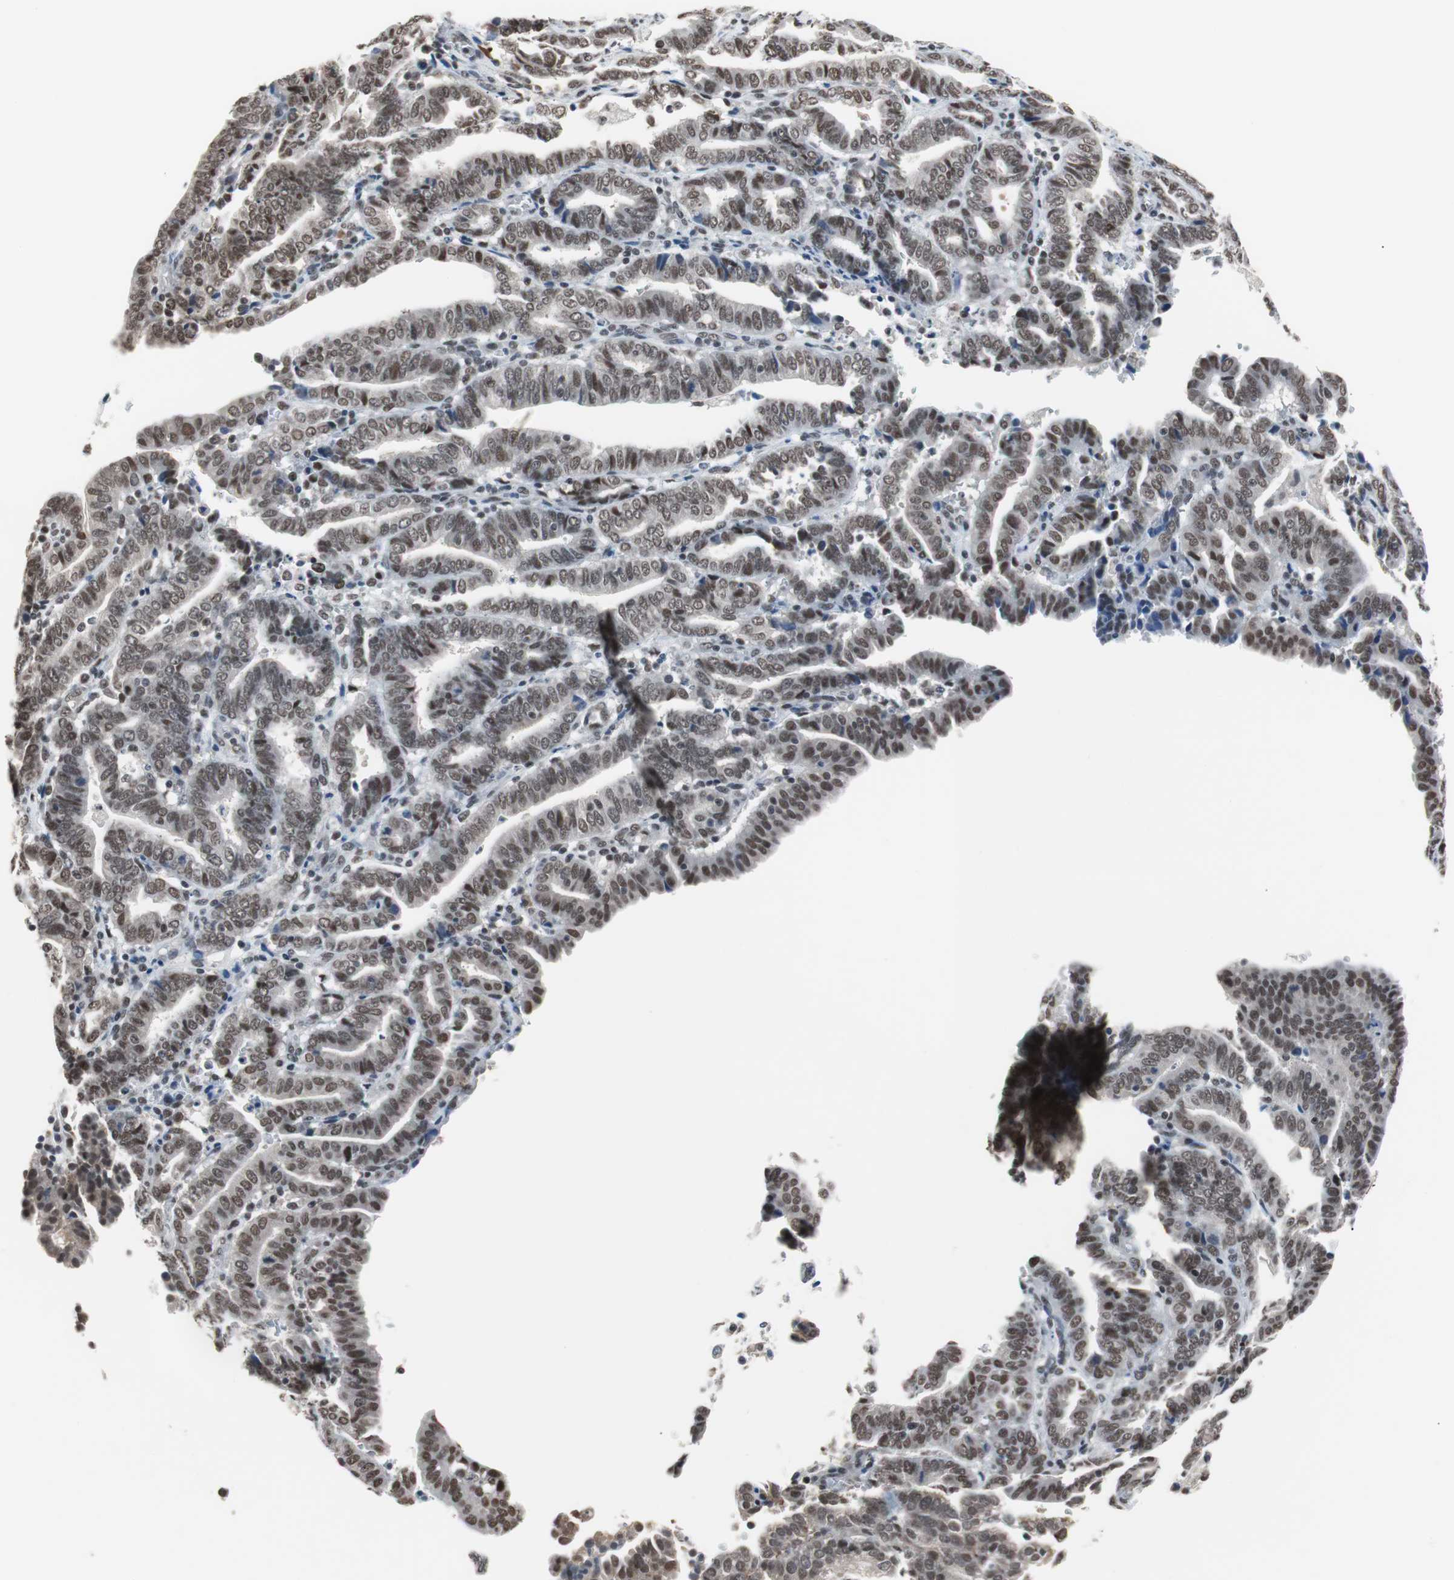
{"staining": {"intensity": "strong", "quantity": ">75%", "location": "nuclear"}, "tissue": "endometrial cancer", "cell_type": "Tumor cells", "image_type": "cancer", "snomed": [{"axis": "morphology", "description": "Adenocarcinoma, NOS"}, {"axis": "topography", "description": "Uterus"}], "caption": "Strong nuclear protein expression is seen in about >75% of tumor cells in endometrial cancer. (brown staining indicates protein expression, while blue staining denotes nuclei).", "gene": "TAF7", "patient": {"sex": "female", "age": 83}}